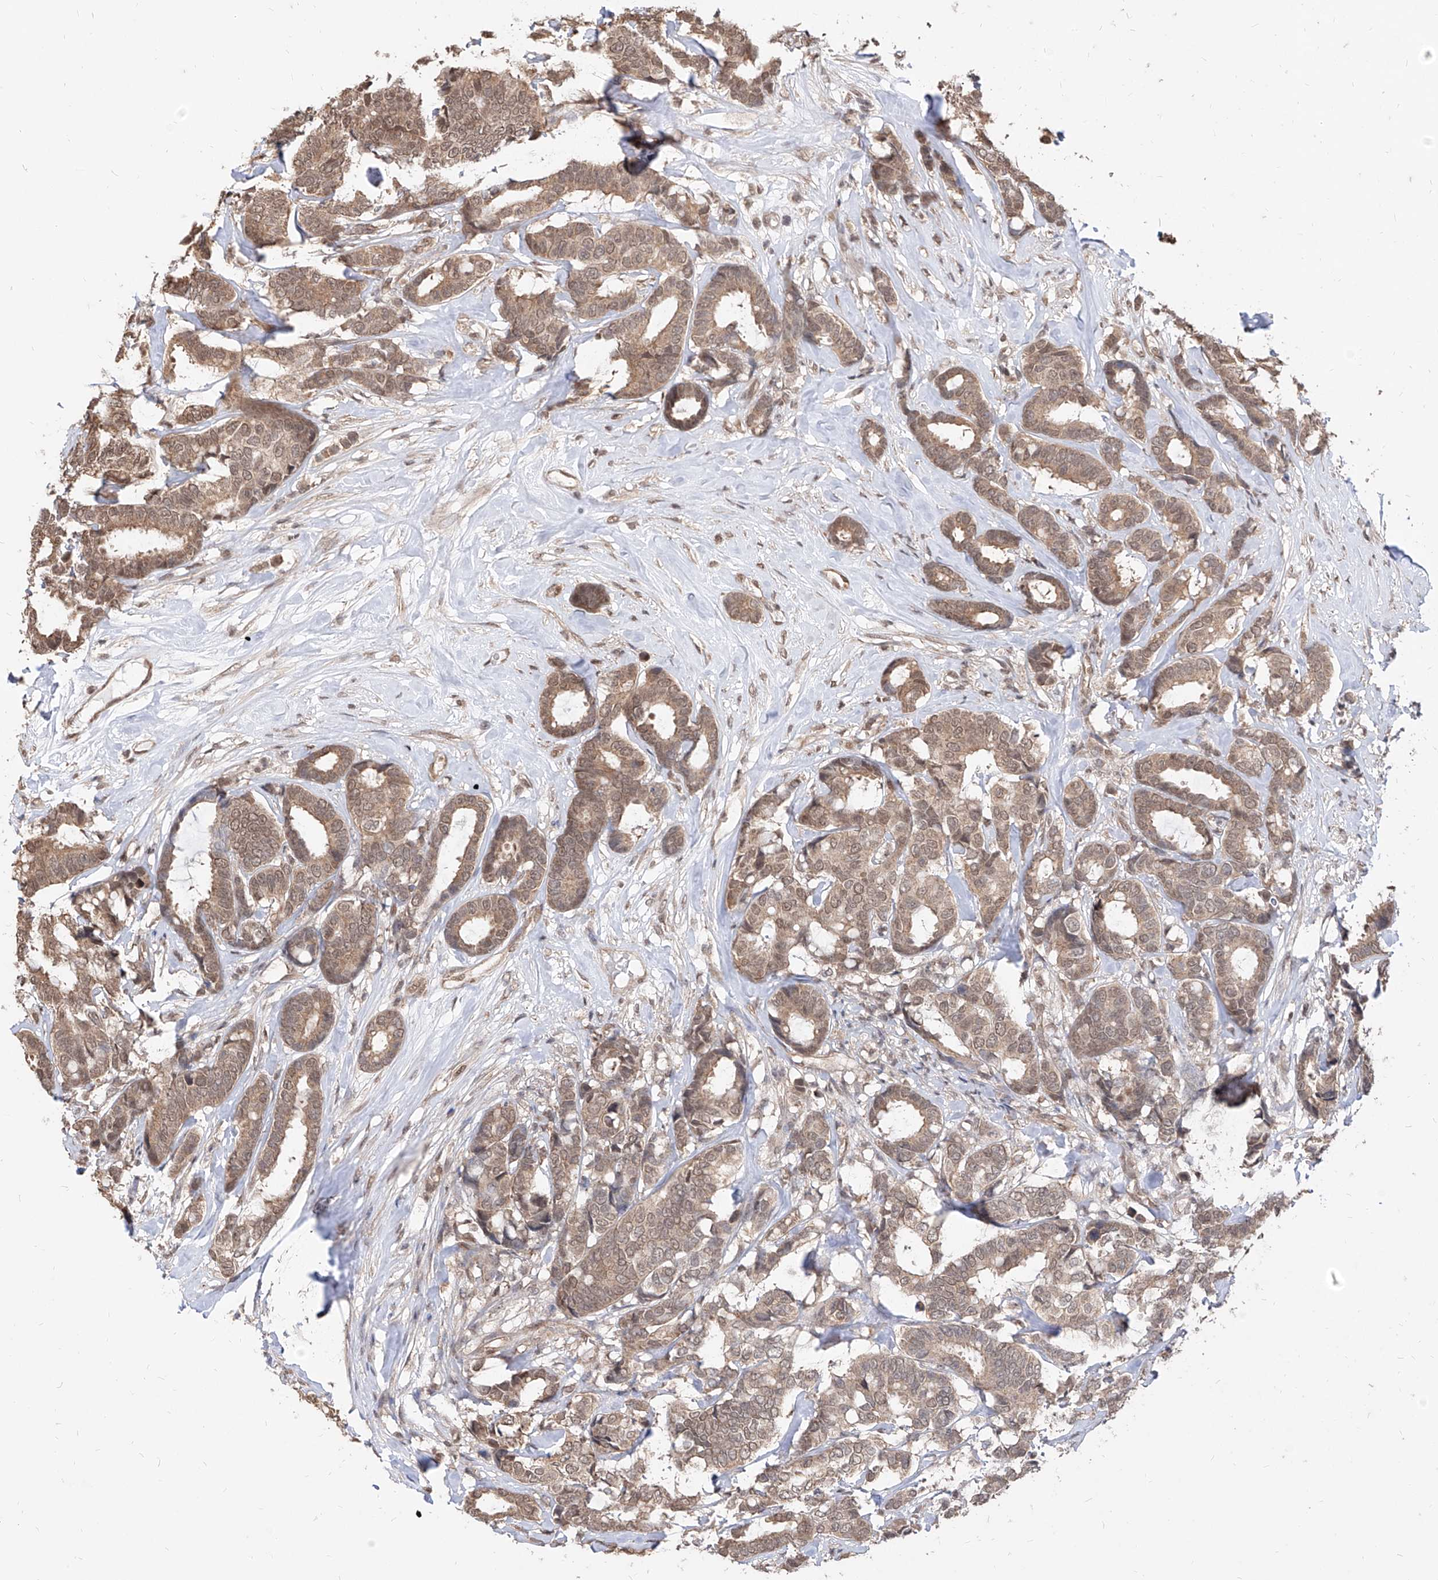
{"staining": {"intensity": "moderate", "quantity": ">75%", "location": "cytoplasmic/membranous,nuclear"}, "tissue": "breast cancer", "cell_type": "Tumor cells", "image_type": "cancer", "snomed": [{"axis": "morphology", "description": "Duct carcinoma"}, {"axis": "topography", "description": "Breast"}], "caption": "Tumor cells display medium levels of moderate cytoplasmic/membranous and nuclear staining in about >75% of cells in breast cancer. (Brightfield microscopy of DAB IHC at high magnification).", "gene": "C8orf82", "patient": {"sex": "female", "age": 87}}